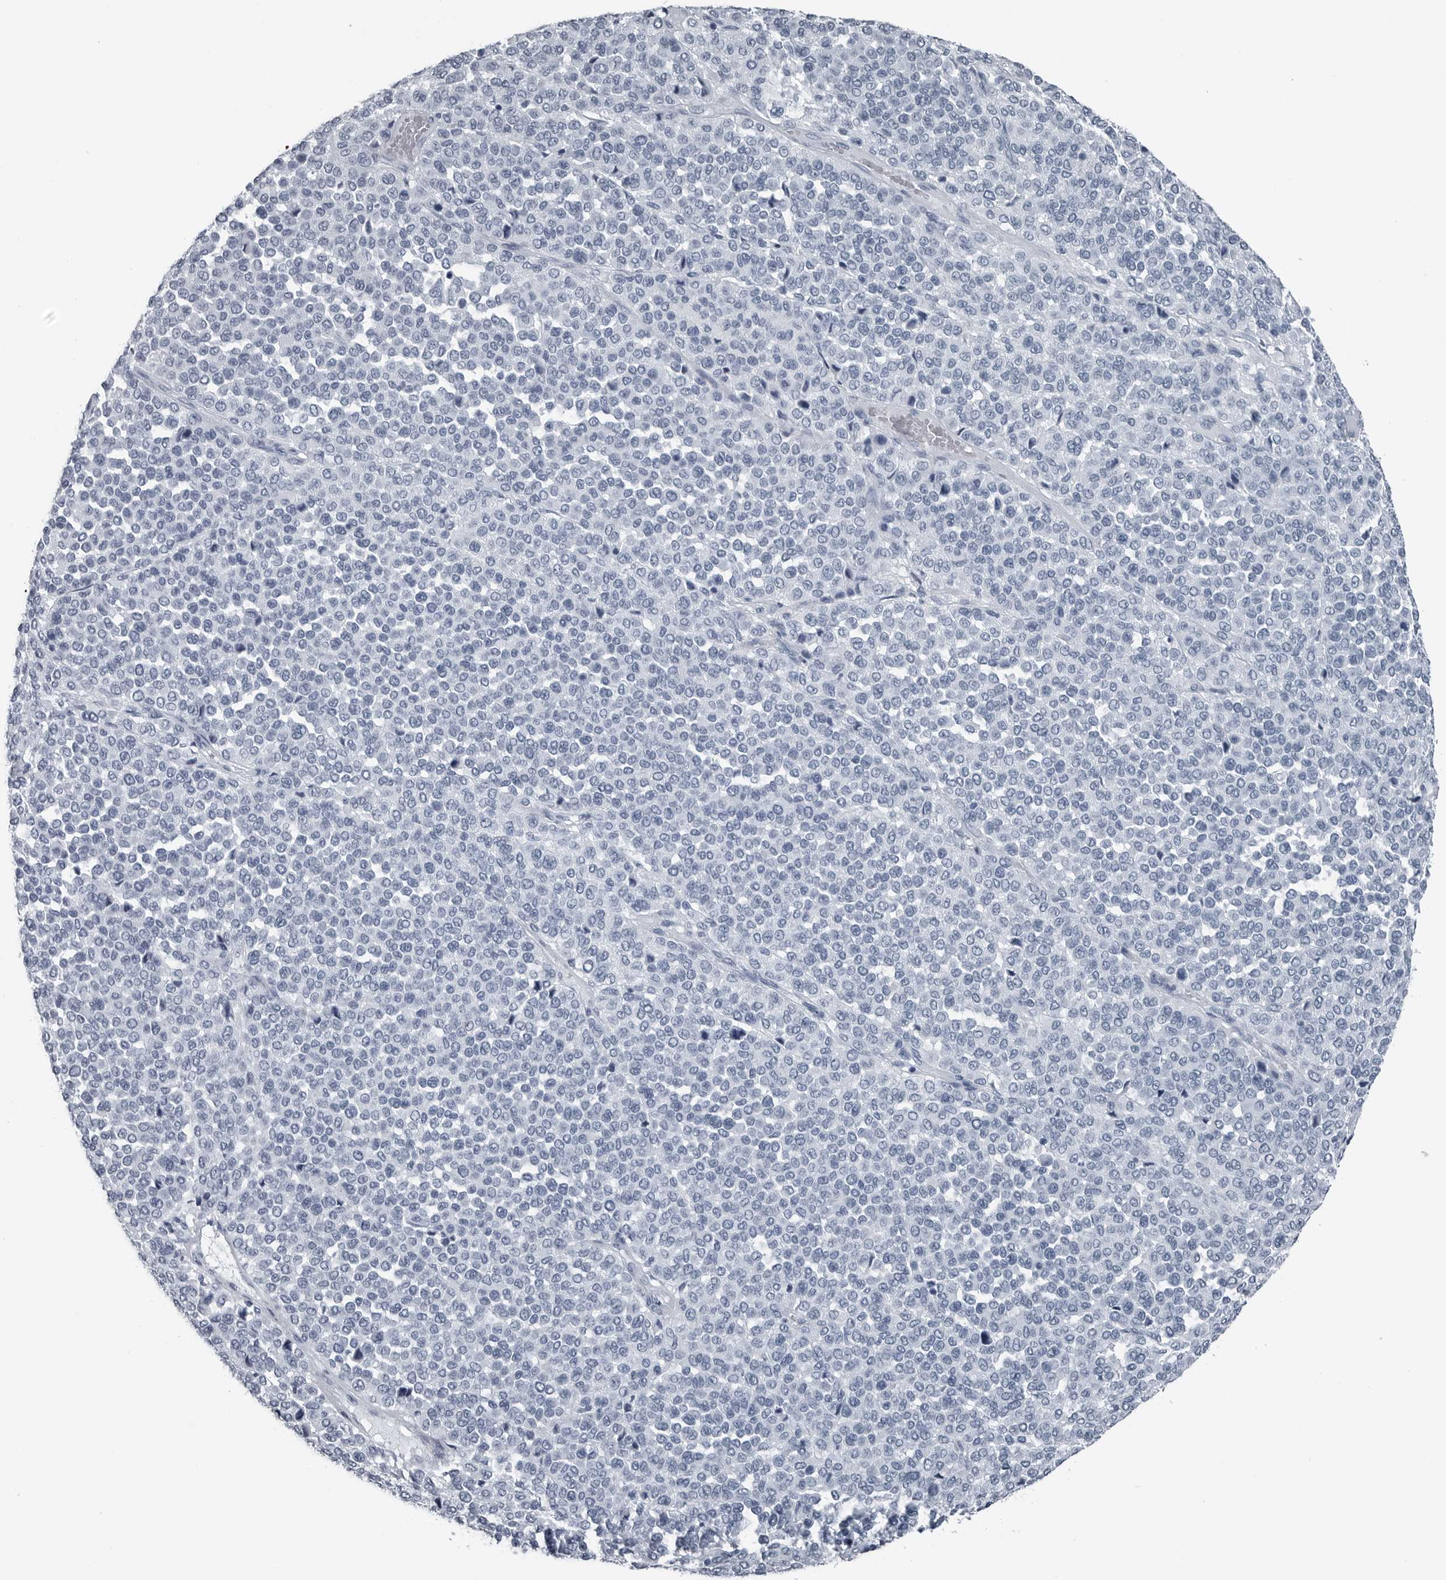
{"staining": {"intensity": "negative", "quantity": "none", "location": "none"}, "tissue": "melanoma", "cell_type": "Tumor cells", "image_type": "cancer", "snomed": [{"axis": "morphology", "description": "Malignant melanoma, Metastatic site"}, {"axis": "topography", "description": "Pancreas"}], "caption": "Immunohistochemical staining of malignant melanoma (metastatic site) demonstrates no significant staining in tumor cells.", "gene": "SPINK1", "patient": {"sex": "female", "age": 30}}